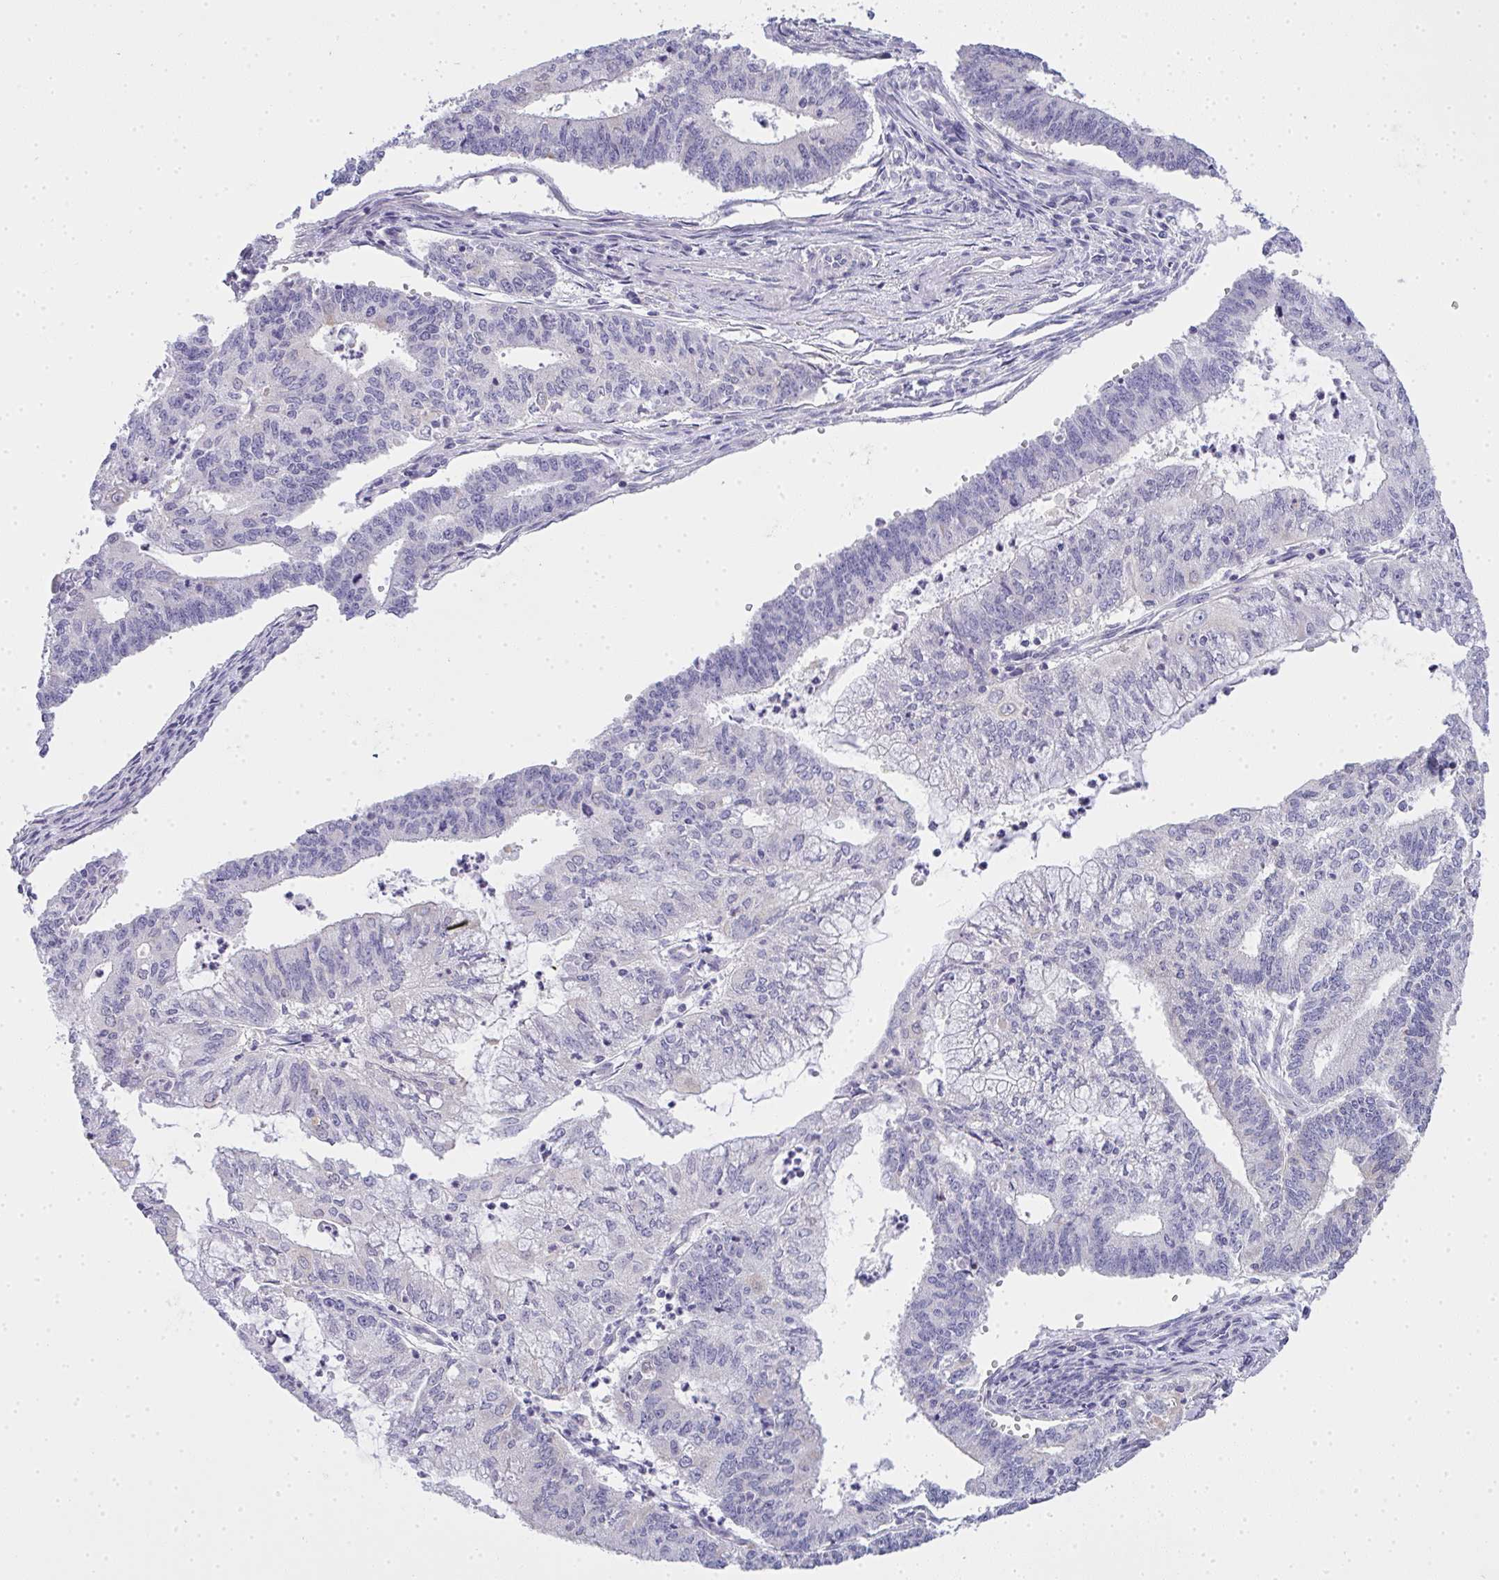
{"staining": {"intensity": "negative", "quantity": "none", "location": "none"}, "tissue": "endometrial cancer", "cell_type": "Tumor cells", "image_type": "cancer", "snomed": [{"axis": "morphology", "description": "Adenocarcinoma, NOS"}, {"axis": "topography", "description": "Endometrium"}], "caption": "This micrograph is of endometrial cancer (adenocarcinoma) stained with IHC to label a protein in brown with the nuclei are counter-stained blue. There is no expression in tumor cells. (Stains: DAB (3,3'-diaminobenzidine) immunohistochemistry with hematoxylin counter stain, Microscopy: brightfield microscopy at high magnification).", "gene": "GSDMB", "patient": {"sex": "female", "age": 61}}